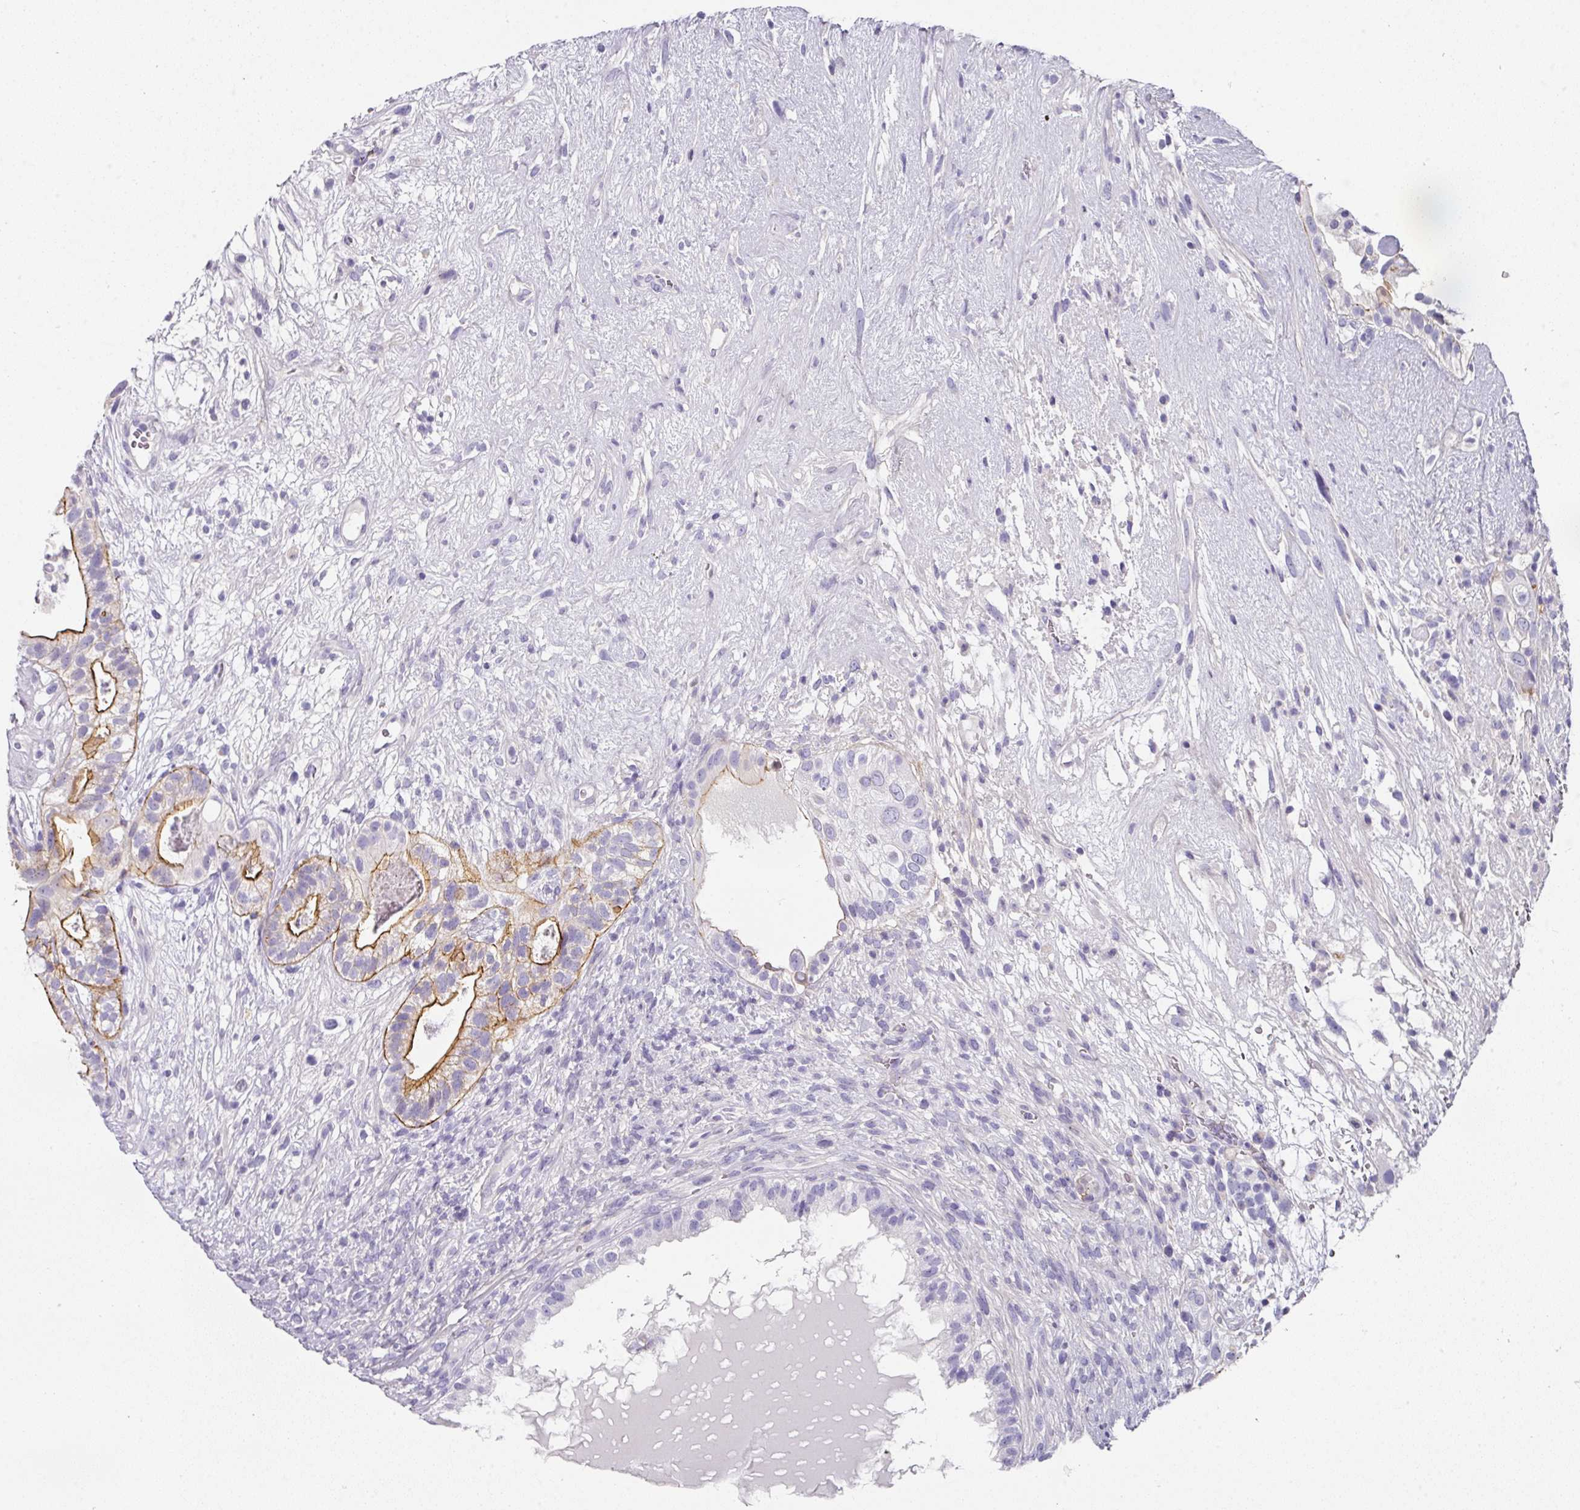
{"staining": {"intensity": "strong", "quantity": "25%-75%", "location": "cytoplasmic/membranous"}, "tissue": "testis cancer", "cell_type": "Tumor cells", "image_type": "cancer", "snomed": [{"axis": "morphology", "description": "Seminoma, NOS"}, {"axis": "morphology", "description": "Carcinoma, Embryonal, NOS"}, {"axis": "topography", "description": "Testis"}], "caption": "Tumor cells exhibit high levels of strong cytoplasmic/membranous expression in approximately 25%-75% of cells in testis cancer (embryonal carcinoma).", "gene": "ANKRD29", "patient": {"sex": "male", "age": 41}}